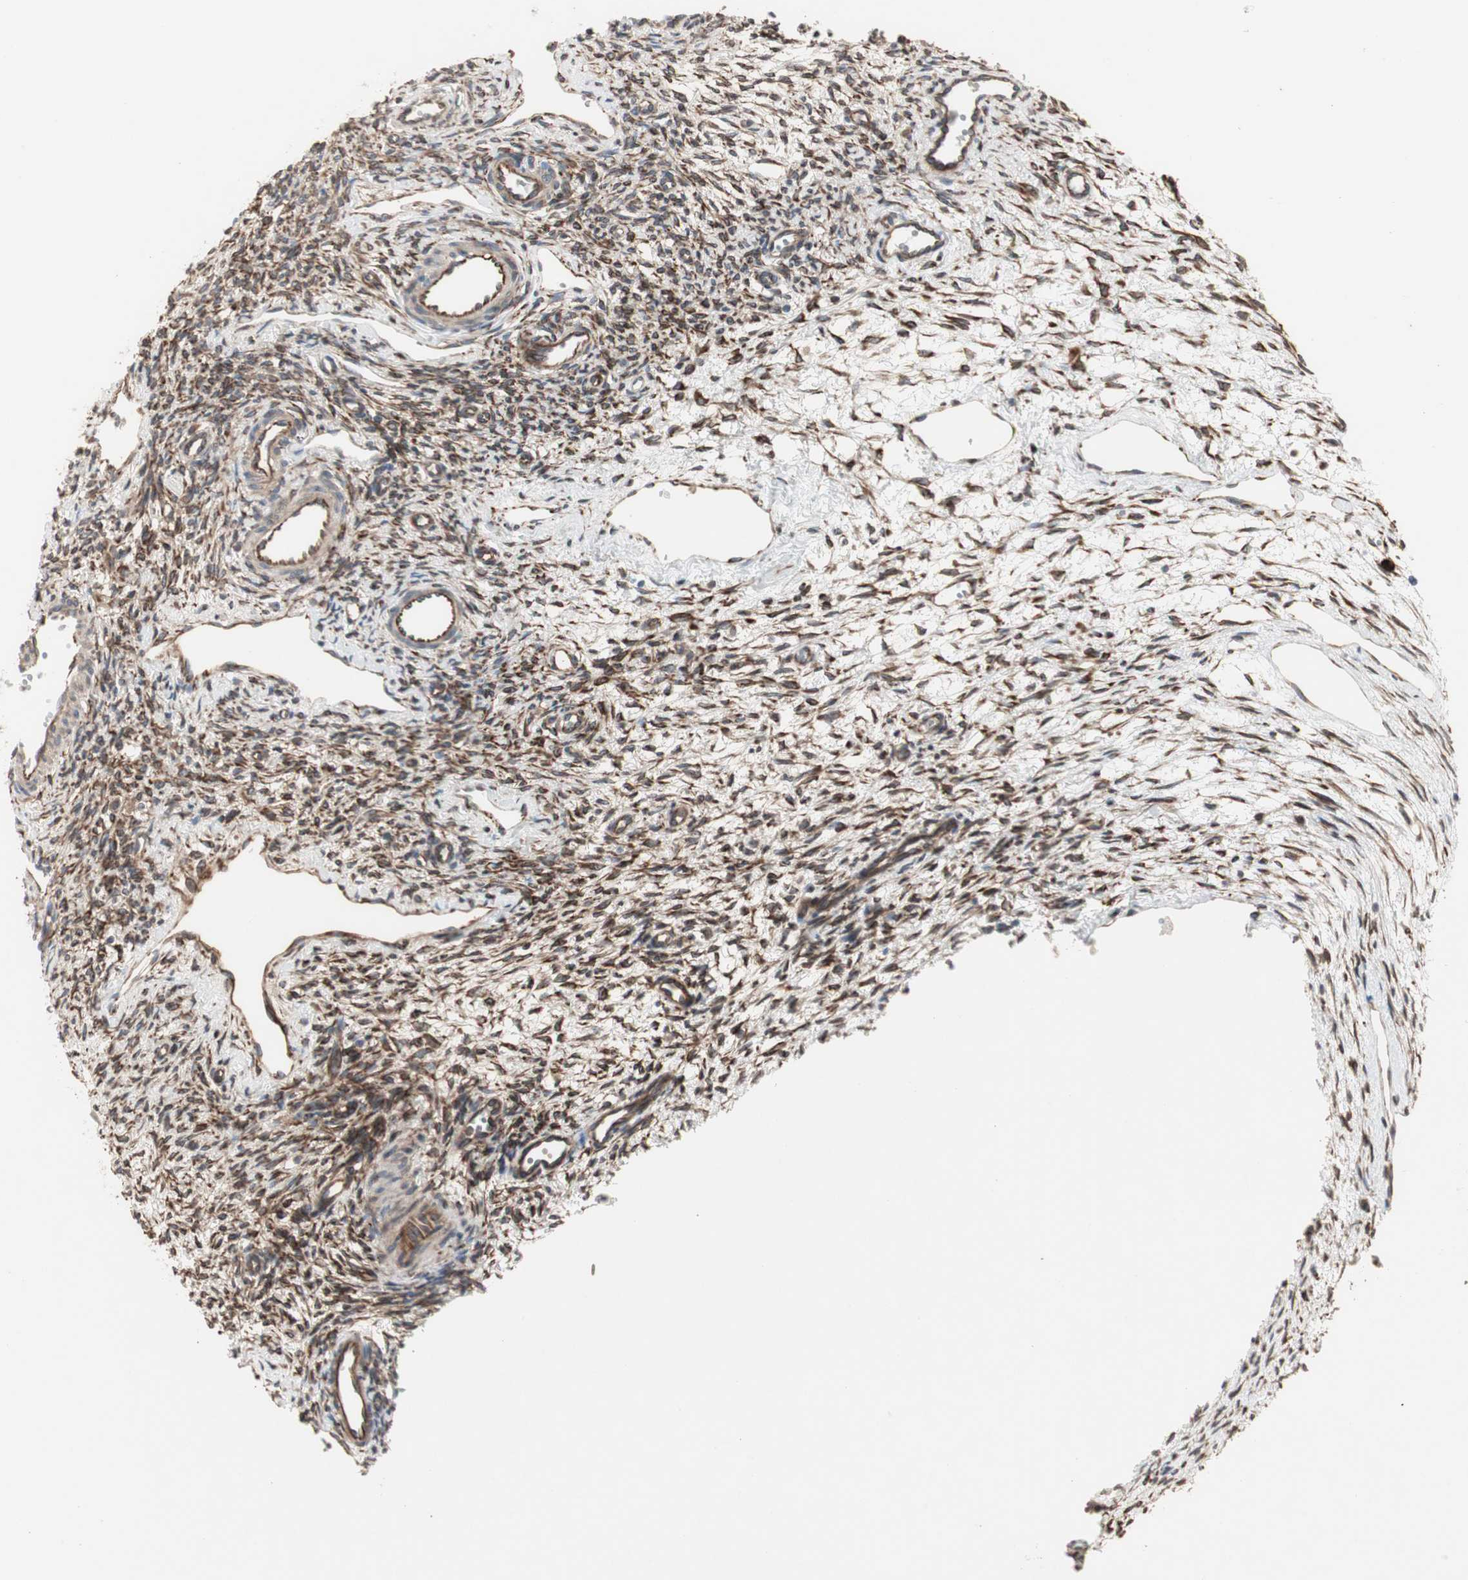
{"staining": {"intensity": "strong", "quantity": ">75%", "location": "cytoplasmic/membranous"}, "tissue": "ovary", "cell_type": "Ovarian stroma cells", "image_type": "normal", "snomed": [{"axis": "morphology", "description": "Normal tissue, NOS"}, {"axis": "topography", "description": "Ovary"}], "caption": "Benign ovary reveals strong cytoplasmic/membranous expression in about >75% of ovarian stroma cells, visualized by immunohistochemistry.", "gene": "H6PD", "patient": {"sex": "female", "age": 33}}